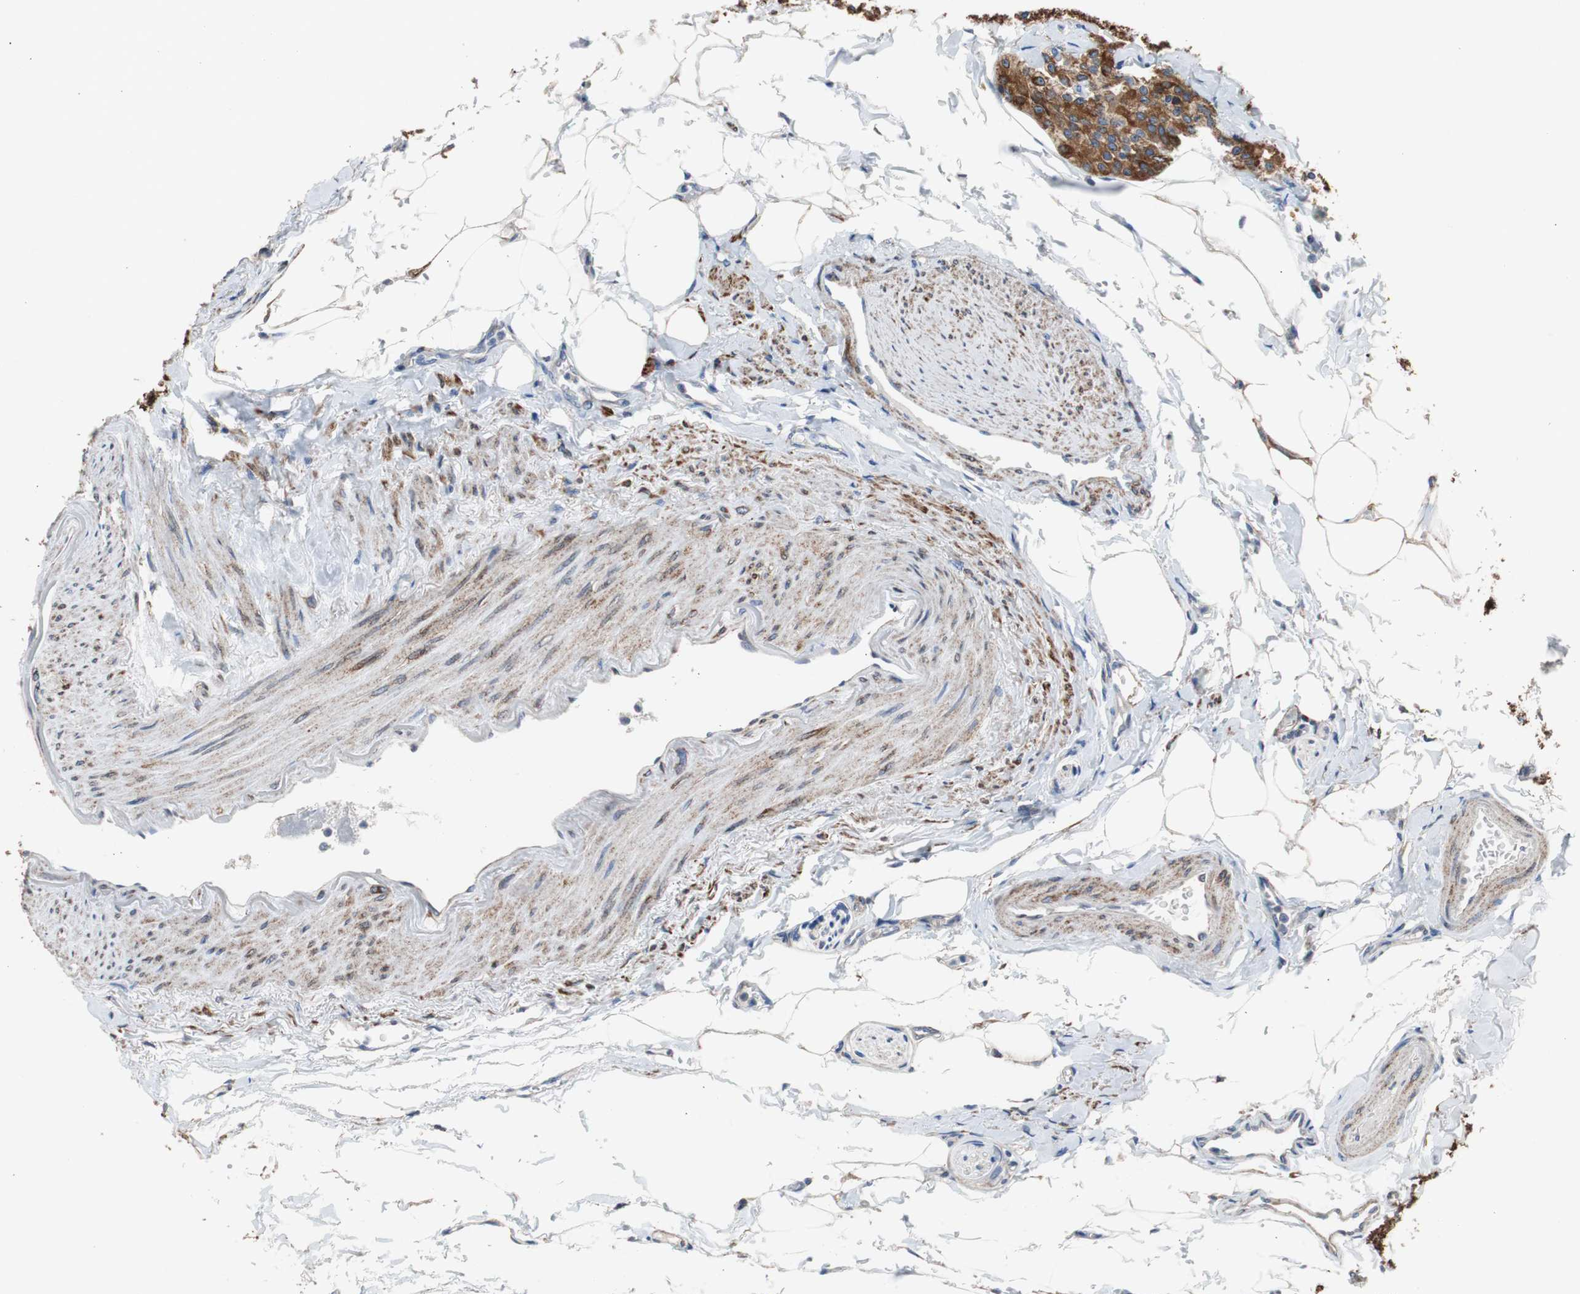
{"staining": {"intensity": "moderate", "quantity": ">75%", "location": "cytoplasmic/membranous"}, "tissue": "carcinoid", "cell_type": "Tumor cells", "image_type": "cancer", "snomed": [{"axis": "morphology", "description": "Carcinoid, malignant, NOS"}, {"axis": "topography", "description": "Colon"}], "caption": "Immunohistochemistry (IHC) histopathology image of human carcinoid stained for a protein (brown), which reveals medium levels of moderate cytoplasmic/membranous staining in approximately >75% of tumor cells.", "gene": "PBXIP1", "patient": {"sex": "female", "age": 61}}